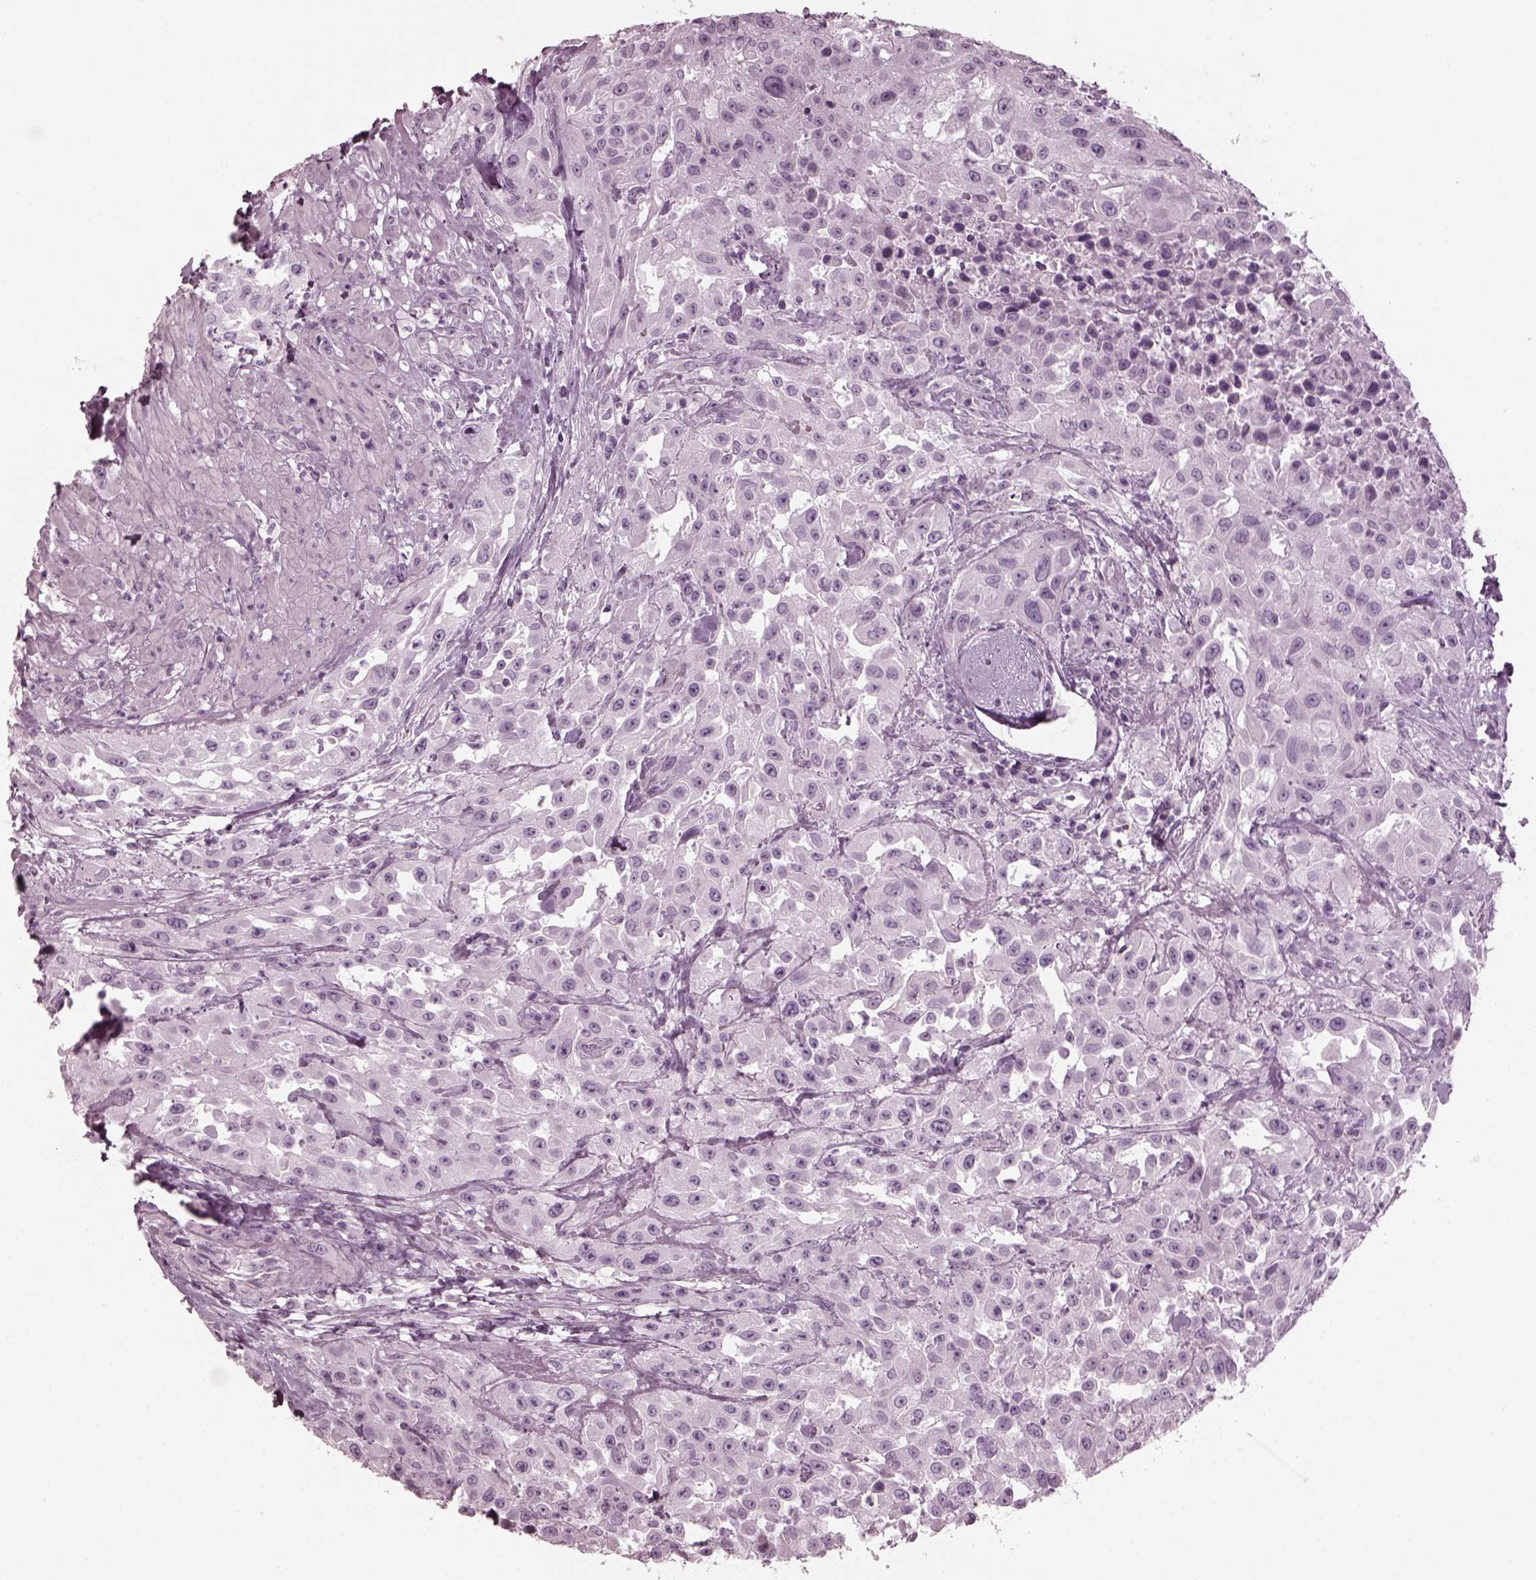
{"staining": {"intensity": "negative", "quantity": "none", "location": "none"}, "tissue": "urothelial cancer", "cell_type": "Tumor cells", "image_type": "cancer", "snomed": [{"axis": "morphology", "description": "Urothelial carcinoma, High grade"}, {"axis": "topography", "description": "Urinary bladder"}], "caption": "Tumor cells show no significant protein positivity in urothelial cancer.", "gene": "RCVRN", "patient": {"sex": "male", "age": 79}}